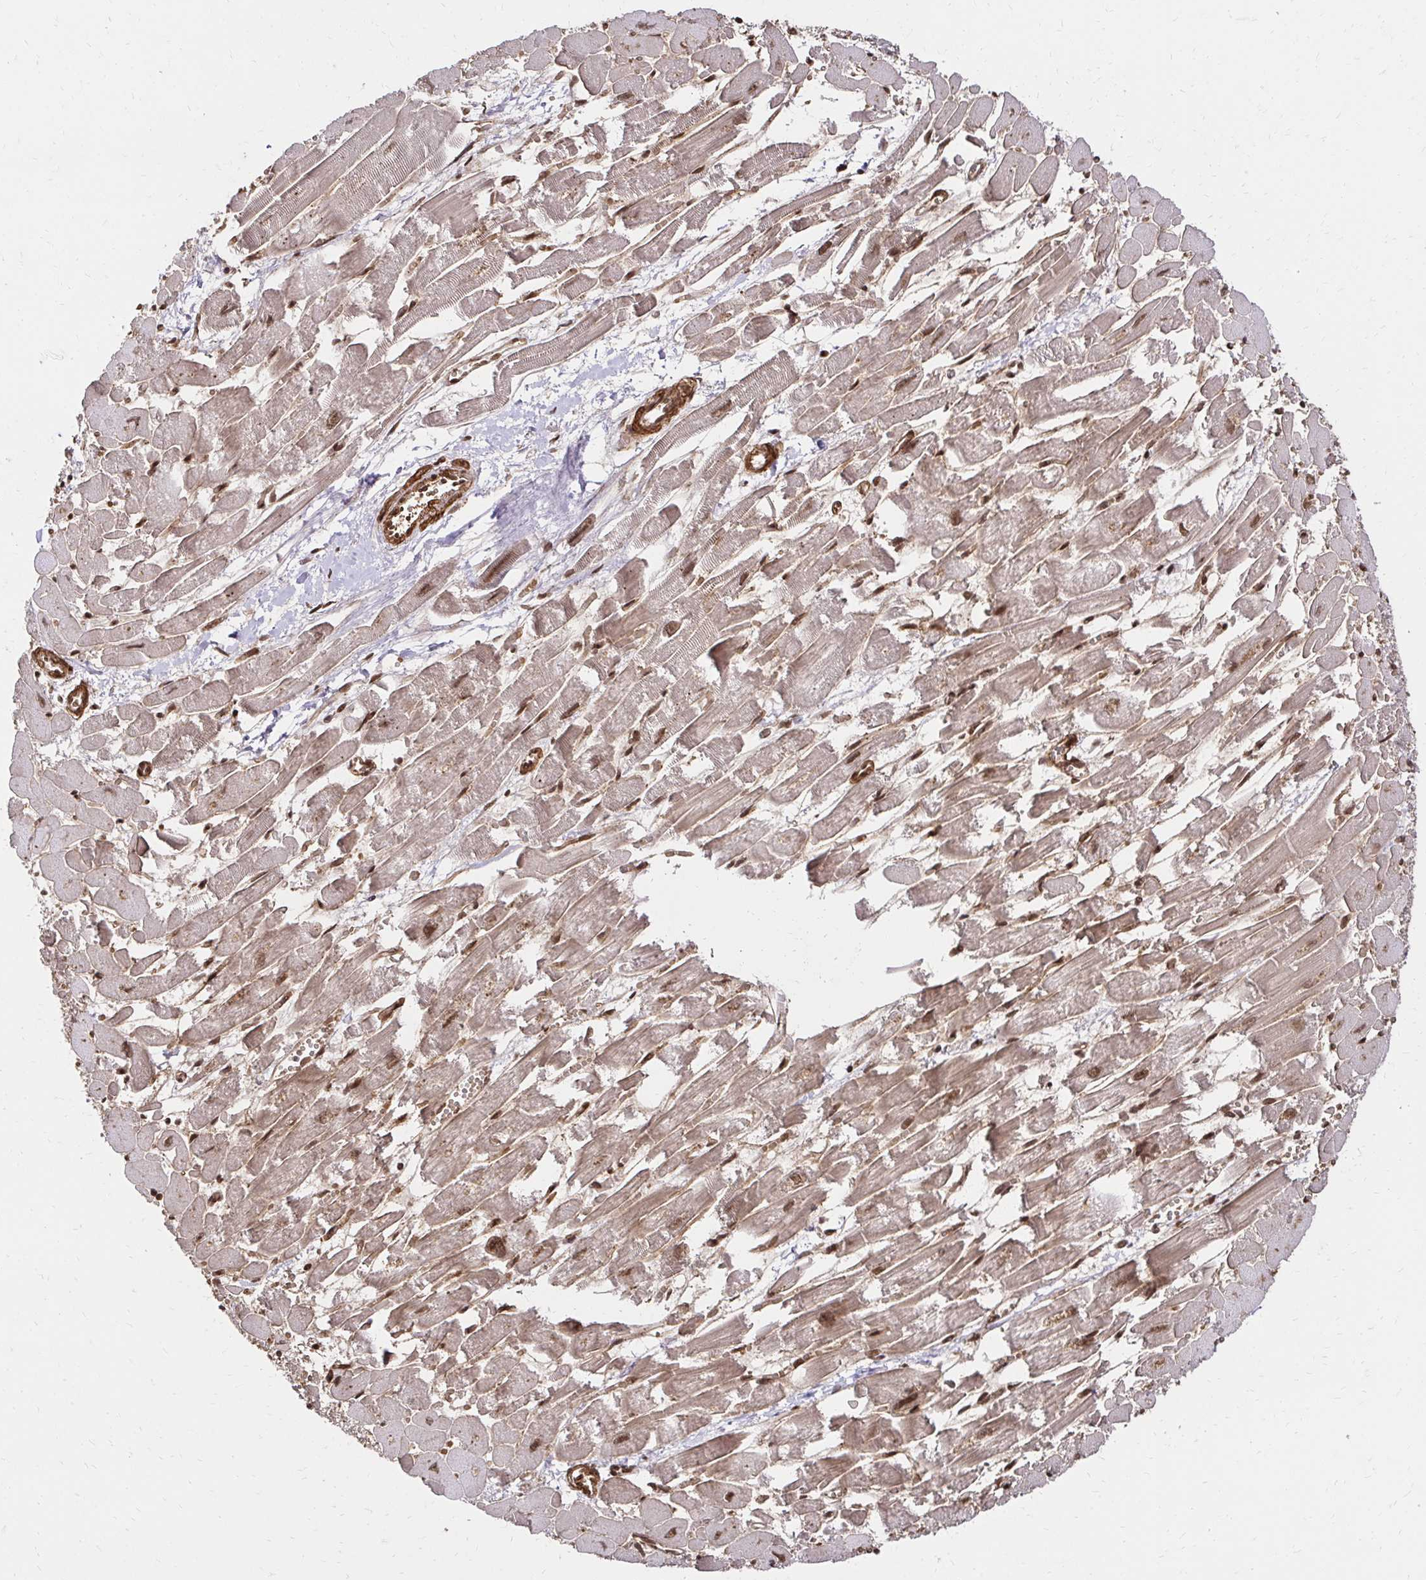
{"staining": {"intensity": "strong", "quantity": ">75%", "location": "cytoplasmic/membranous,nuclear"}, "tissue": "heart muscle", "cell_type": "Cardiomyocytes", "image_type": "normal", "snomed": [{"axis": "morphology", "description": "Normal tissue, NOS"}, {"axis": "topography", "description": "Heart"}], "caption": "Human heart muscle stained with a brown dye demonstrates strong cytoplasmic/membranous,nuclear positive expression in approximately >75% of cardiomyocytes.", "gene": "GLYR1", "patient": {"sex": "female", "age": 52}}